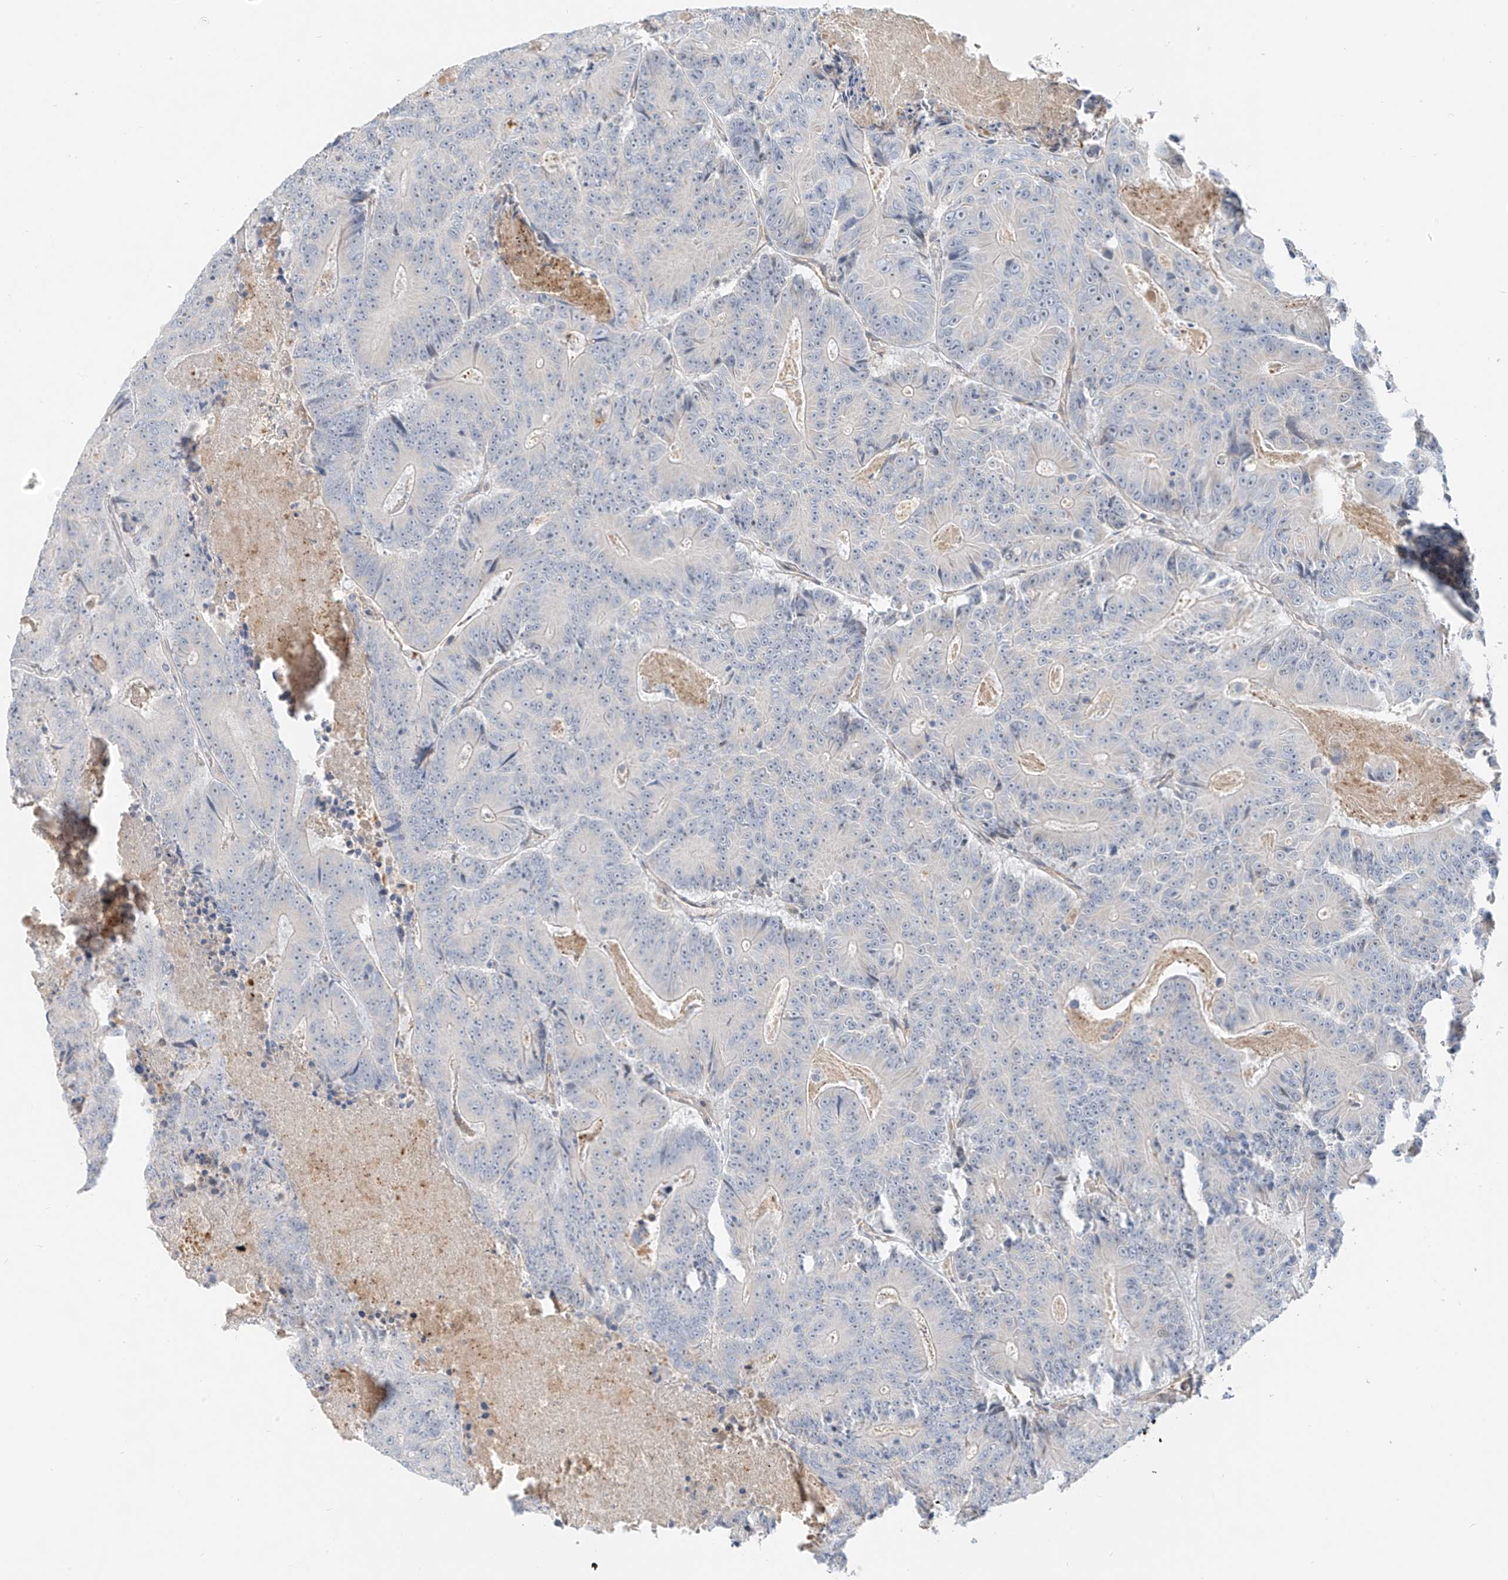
{"staining": {"intensity": "negative", "quantity": "none", "location": "none"}, "tissue": "colorectal cancer", "cell_type": "Tumor cells", "image_type": "cancer", "snomed": [{"axis": "morphology", "description": "Adenocarcinoma, NOS"}, {"axis": "topography", "description": "Colon"}], "caption": "Colorectal cancer was stained to show a protein in brown. There is no significant staining in tumor cells.", "gene": "C2orf42", "patient": {"sex": "male", "age": 83}}